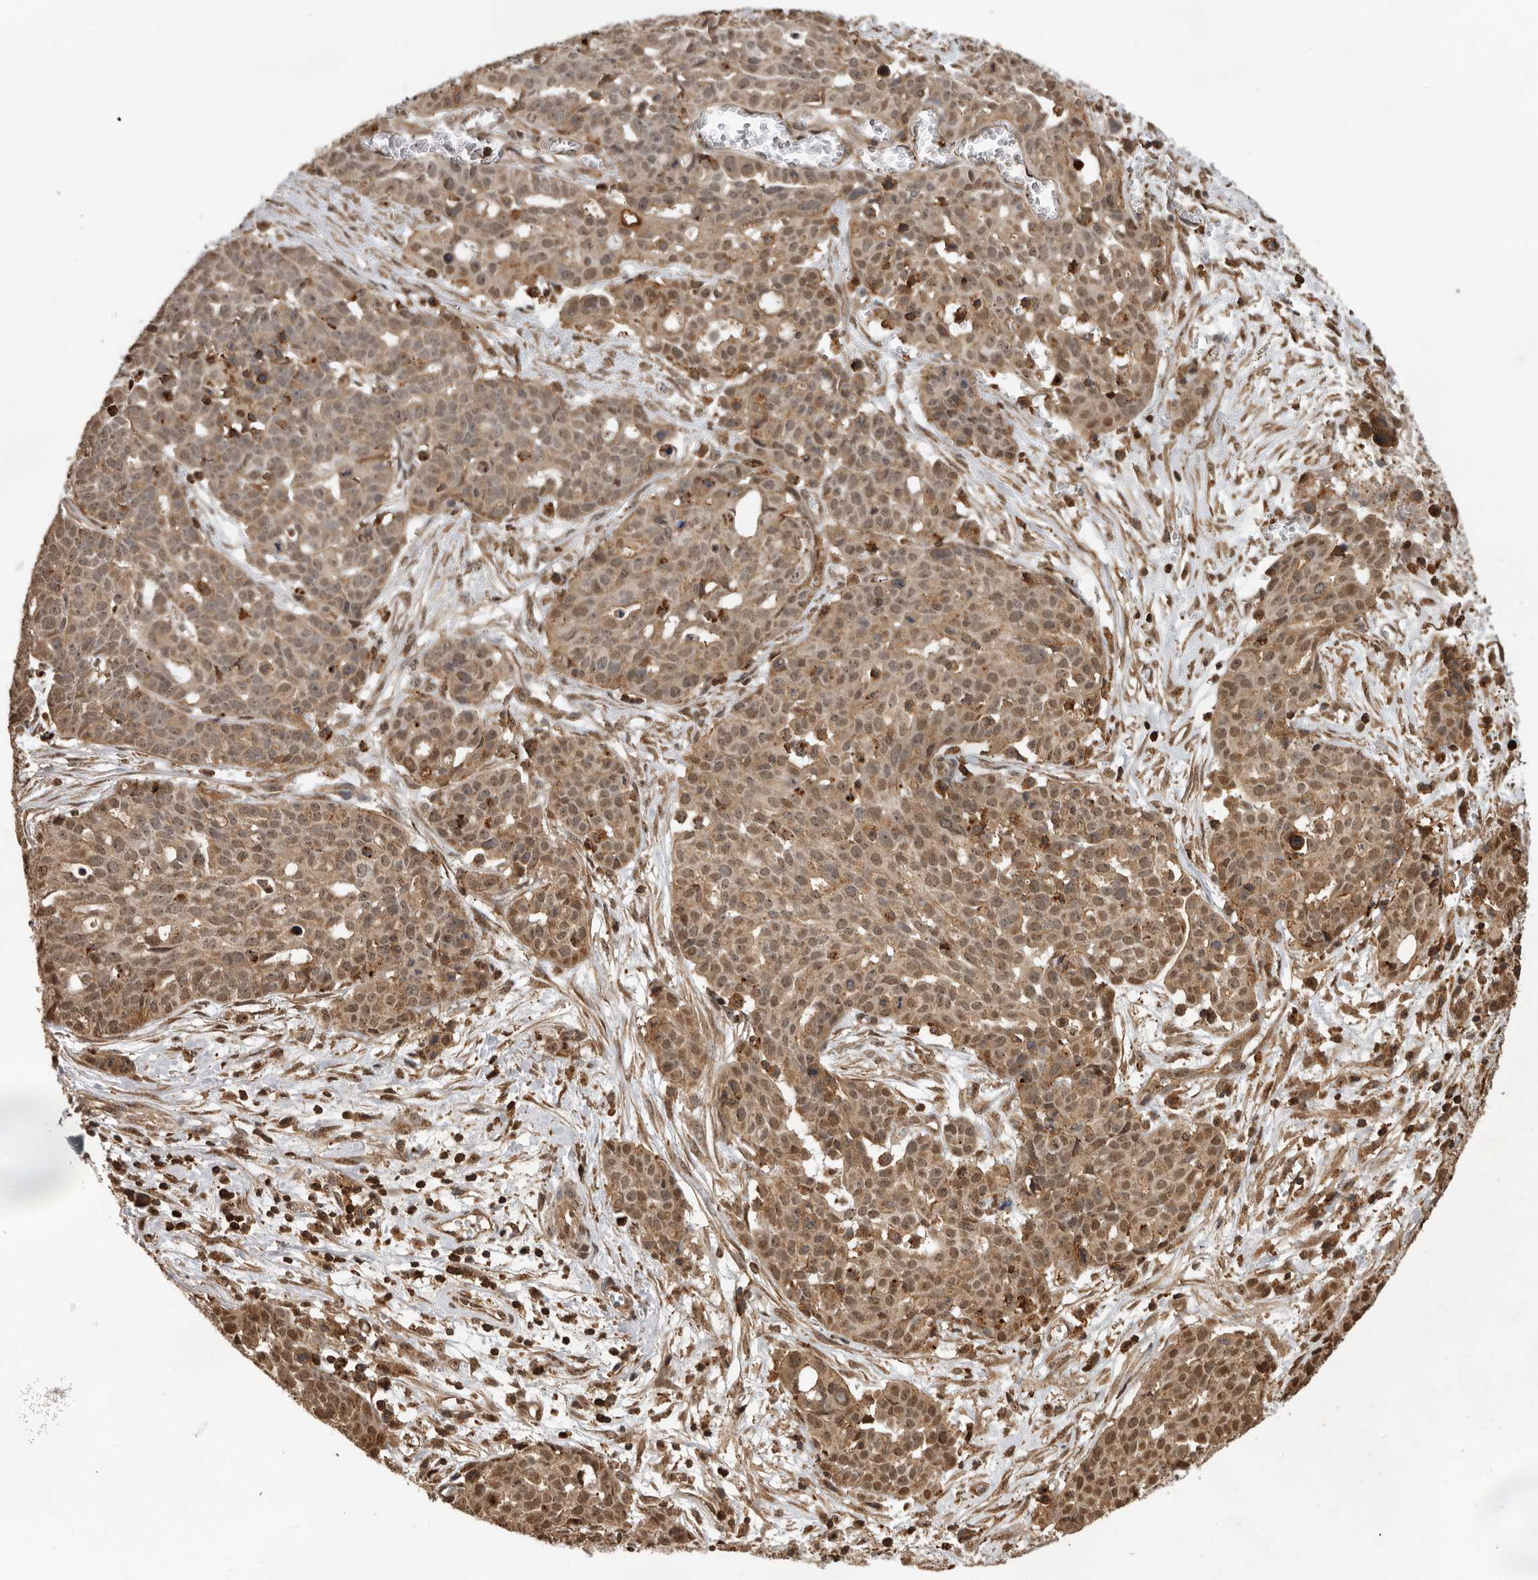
{"staining": {"intensity": "moderate", "quantity": ">75%", "location": "cytoplasmic/membranous"}, "tissue": "ovarian cancer", "cell_type": "Tumor cells", "image_type": "cancer", "snomed": [{"axis": "morphology", "description": "Cystadenocarcinoma, serous, NOS"}, {"axis": "topography", "description": "Soft tissue"}, {"axis": "topography", "description": "Ovary"}], "caption": "Immunohistochemistry (DAB) staining of ovarian serous cystadenocarcinoma shows moderate cytoplasmic/membranous protein staining in about >75% of tumor cells.", "gene": "RNF157", "patient": {"sex": "female", "age": 57}}